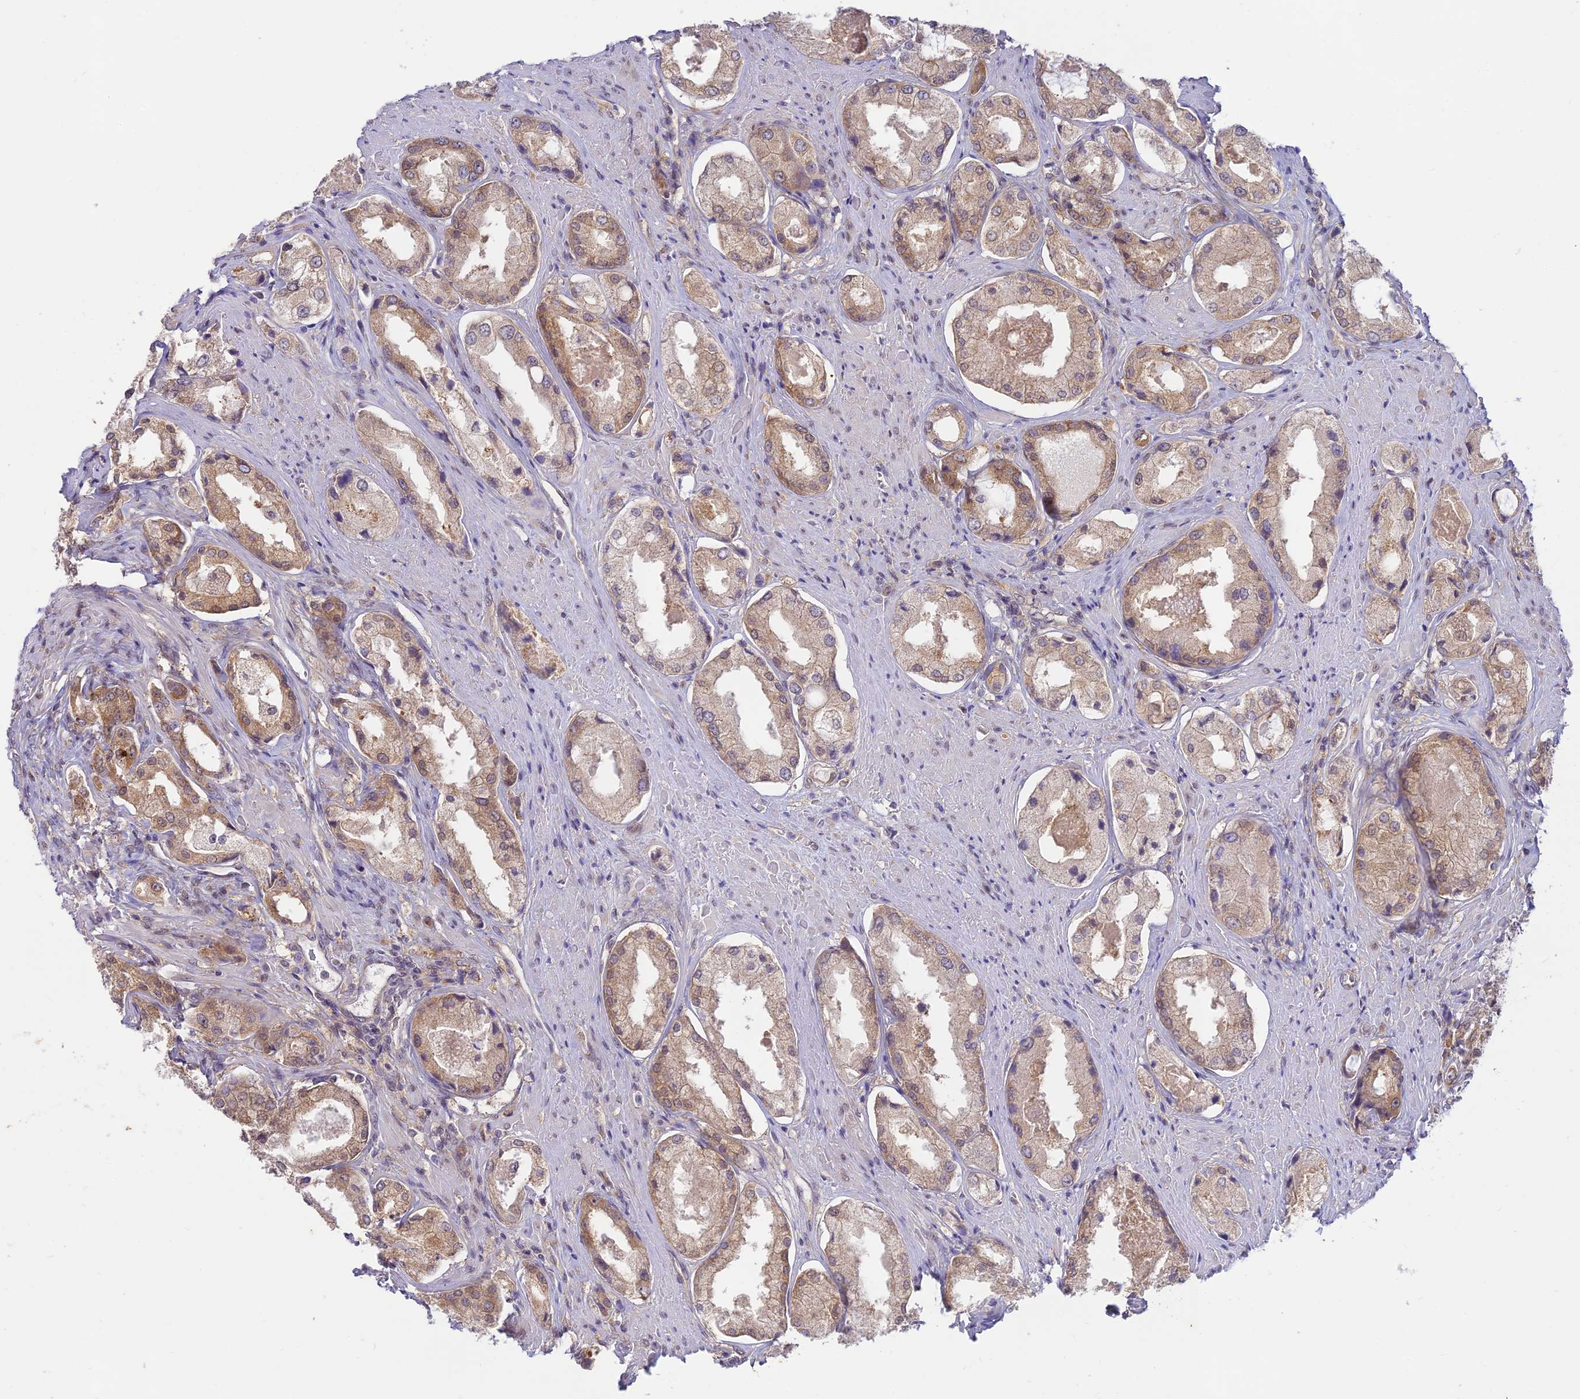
{"staining": {"intensity": "weak", "quantity": "25%-75%", "location": "cytoplasmic/membranous"}, "tissue": "prostate cancer", "cell_type": "Tumor cells", "image_type": "cancer", "snomed": [{"axis": "morphology", "description": "Adenocarcinoma, Low grade"}, {"axis": "topography", "description": "Prostate"}], "caption": "Immunohistochemistry (IHC) of prostate cancer (low-grade adenocarcinoma) exhibits low levels of weak cytoplasmic/membranous positivity in about 25%-75% of tumor cells.", "gene": "SKIC8", "patient": {"sex": "male", "age": 68}}